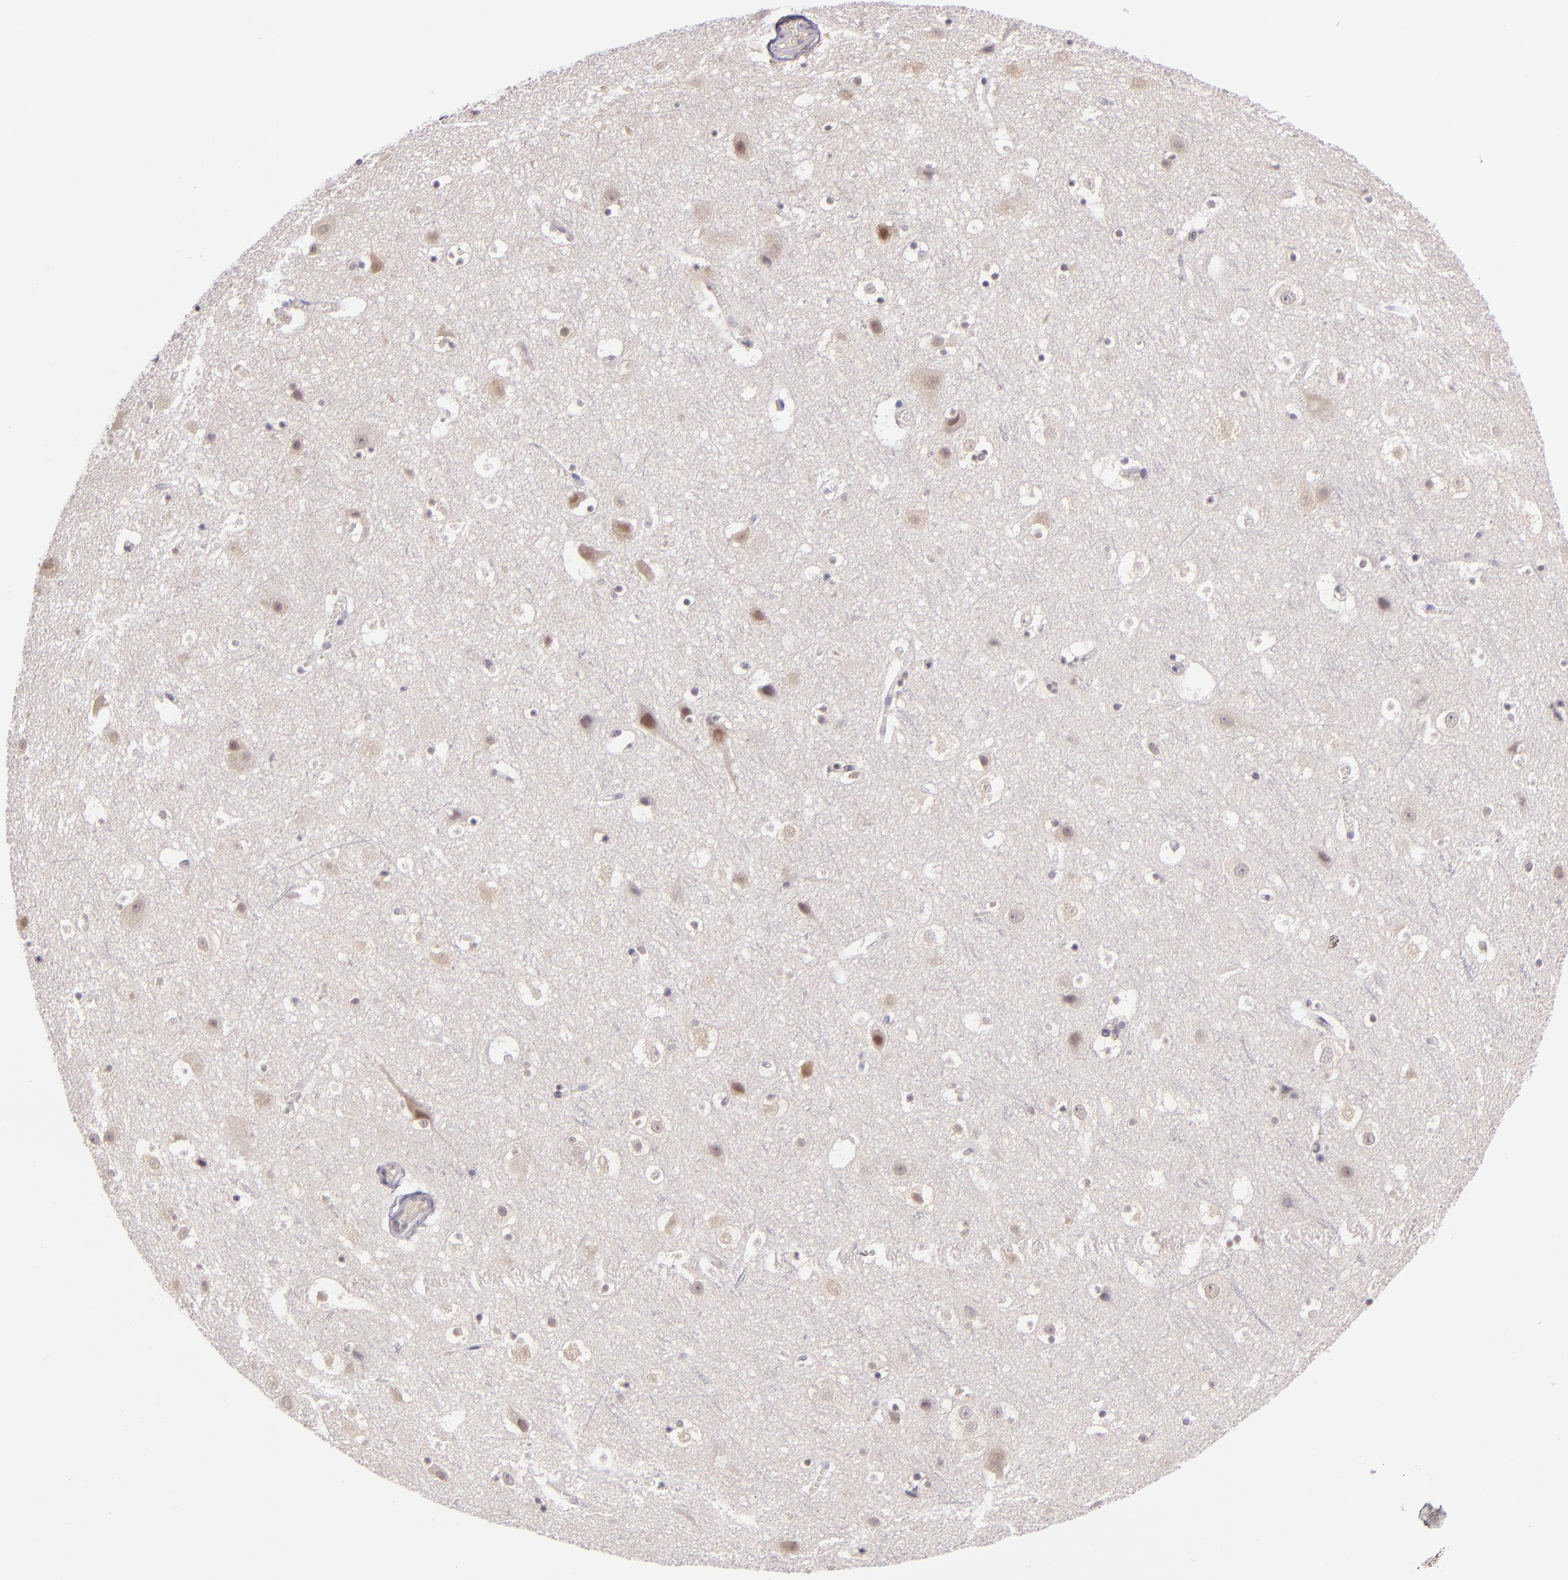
{"staining": {"intensity": "negative", "quantity": "none", "location": "none"}, "tissue": "cerebral cortex", "cell_type": "Endothelial cells", "image_type": "normal", "snomed": [{"axis": "morphology", "description": "Normal tissue, NOS"}, {"axis": "topography", "description": "Cerebral cortex"}], "caption": "A high-resolution photomicrograph shows immunohistochemistry staining of unremarkable cerebral cortex, which demonstrates no significant expression in endothelial cells.", "gene": "CSE1L", "patient": {"sex": "male", "age": 45}}